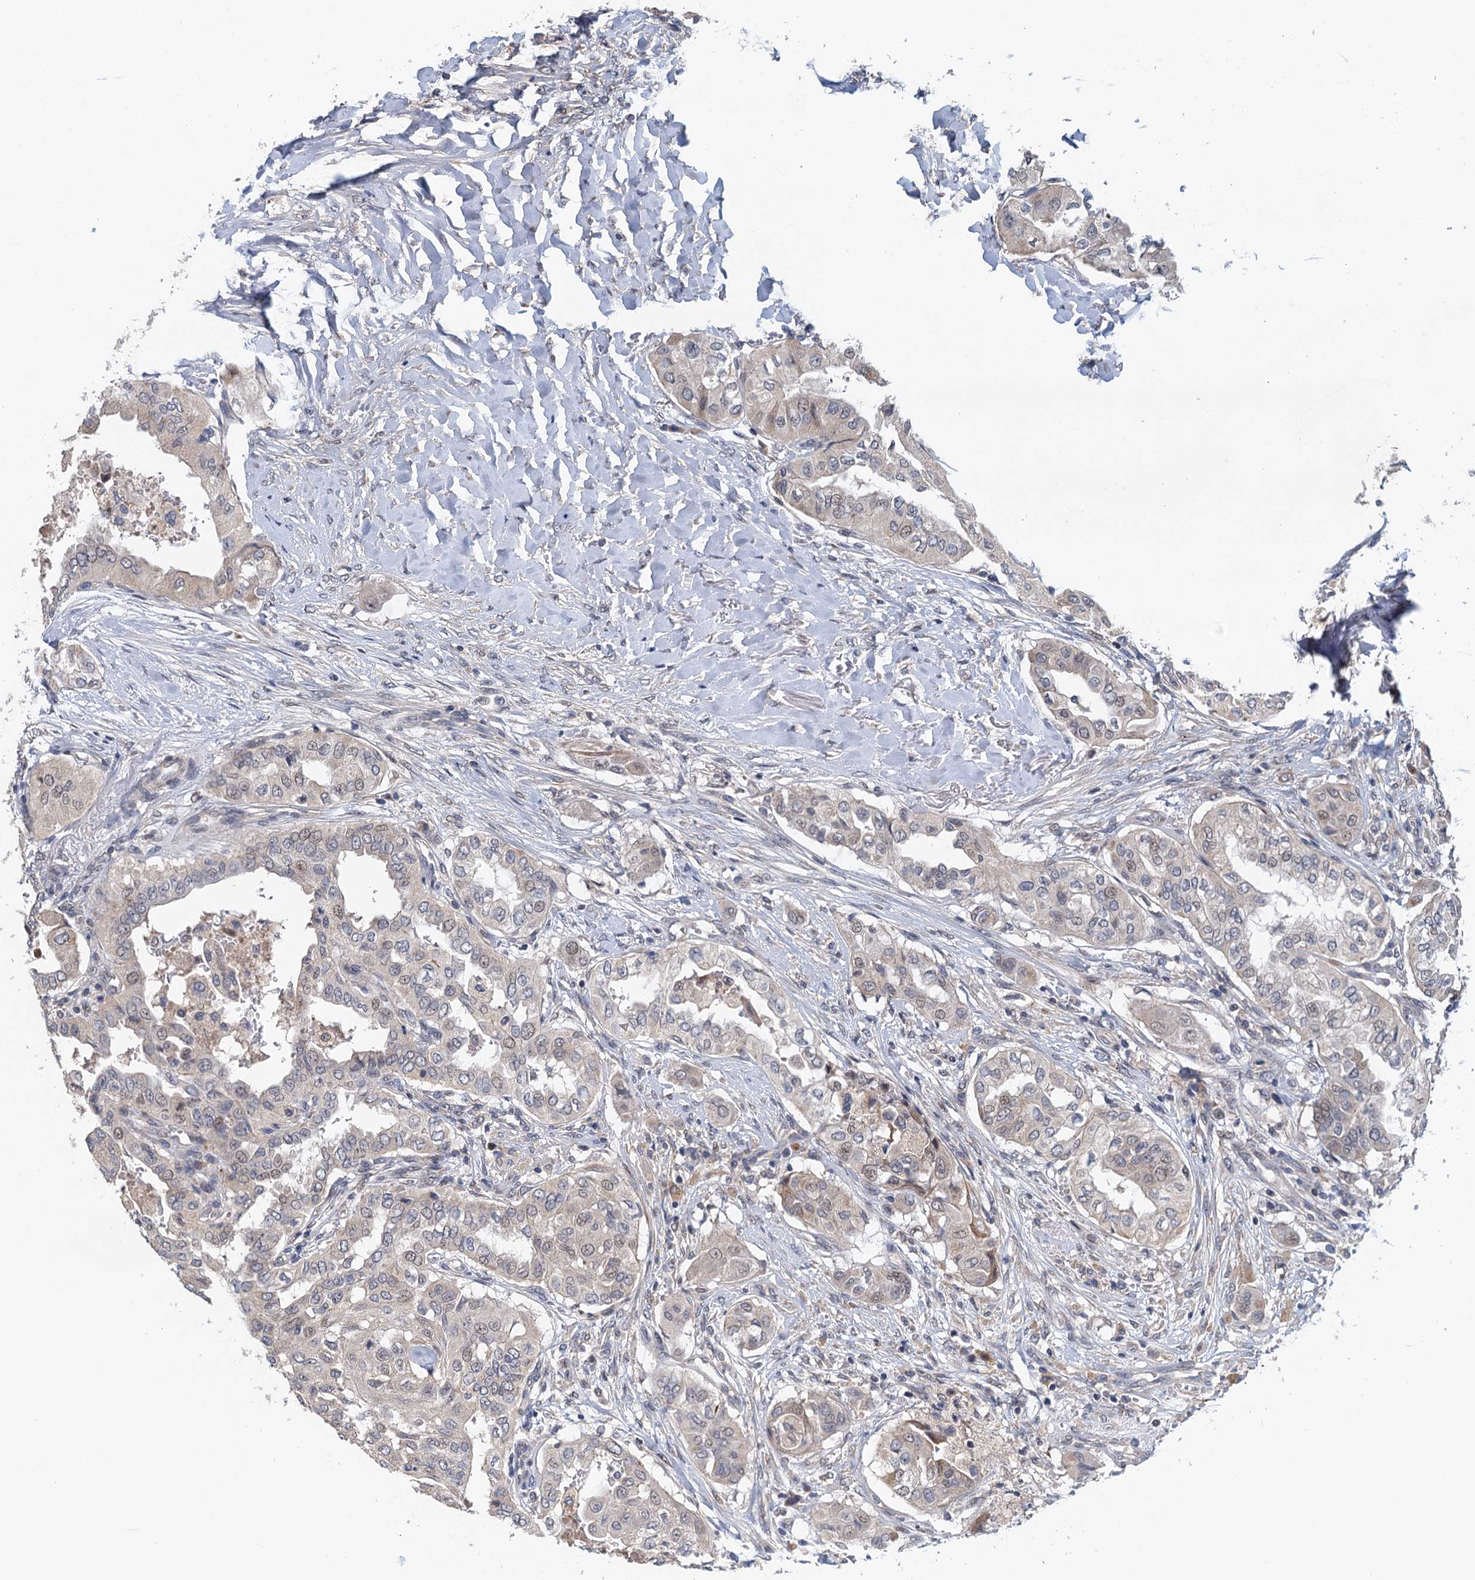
{"staining": {"intensity": "negative", "quantity": "none", "location": "none"}, "tissue": "thyroid cancer", "cell_type": "Tumor cells", "image_type": "cancer", "snomed": [{"axis": "morphology", "description": "Papillary adenocarcinoma, NOS"}, {"axis": "topography", "description": "Thyroid gland"}], "caption": "A high-resolution histopathology image shows IHC staining of papillary adenocarcinoma (thyroid), which exhibits no significant expression in tumor cells.", "gene": "MDM1", "patient": {"sex": "female", "age": 59}}